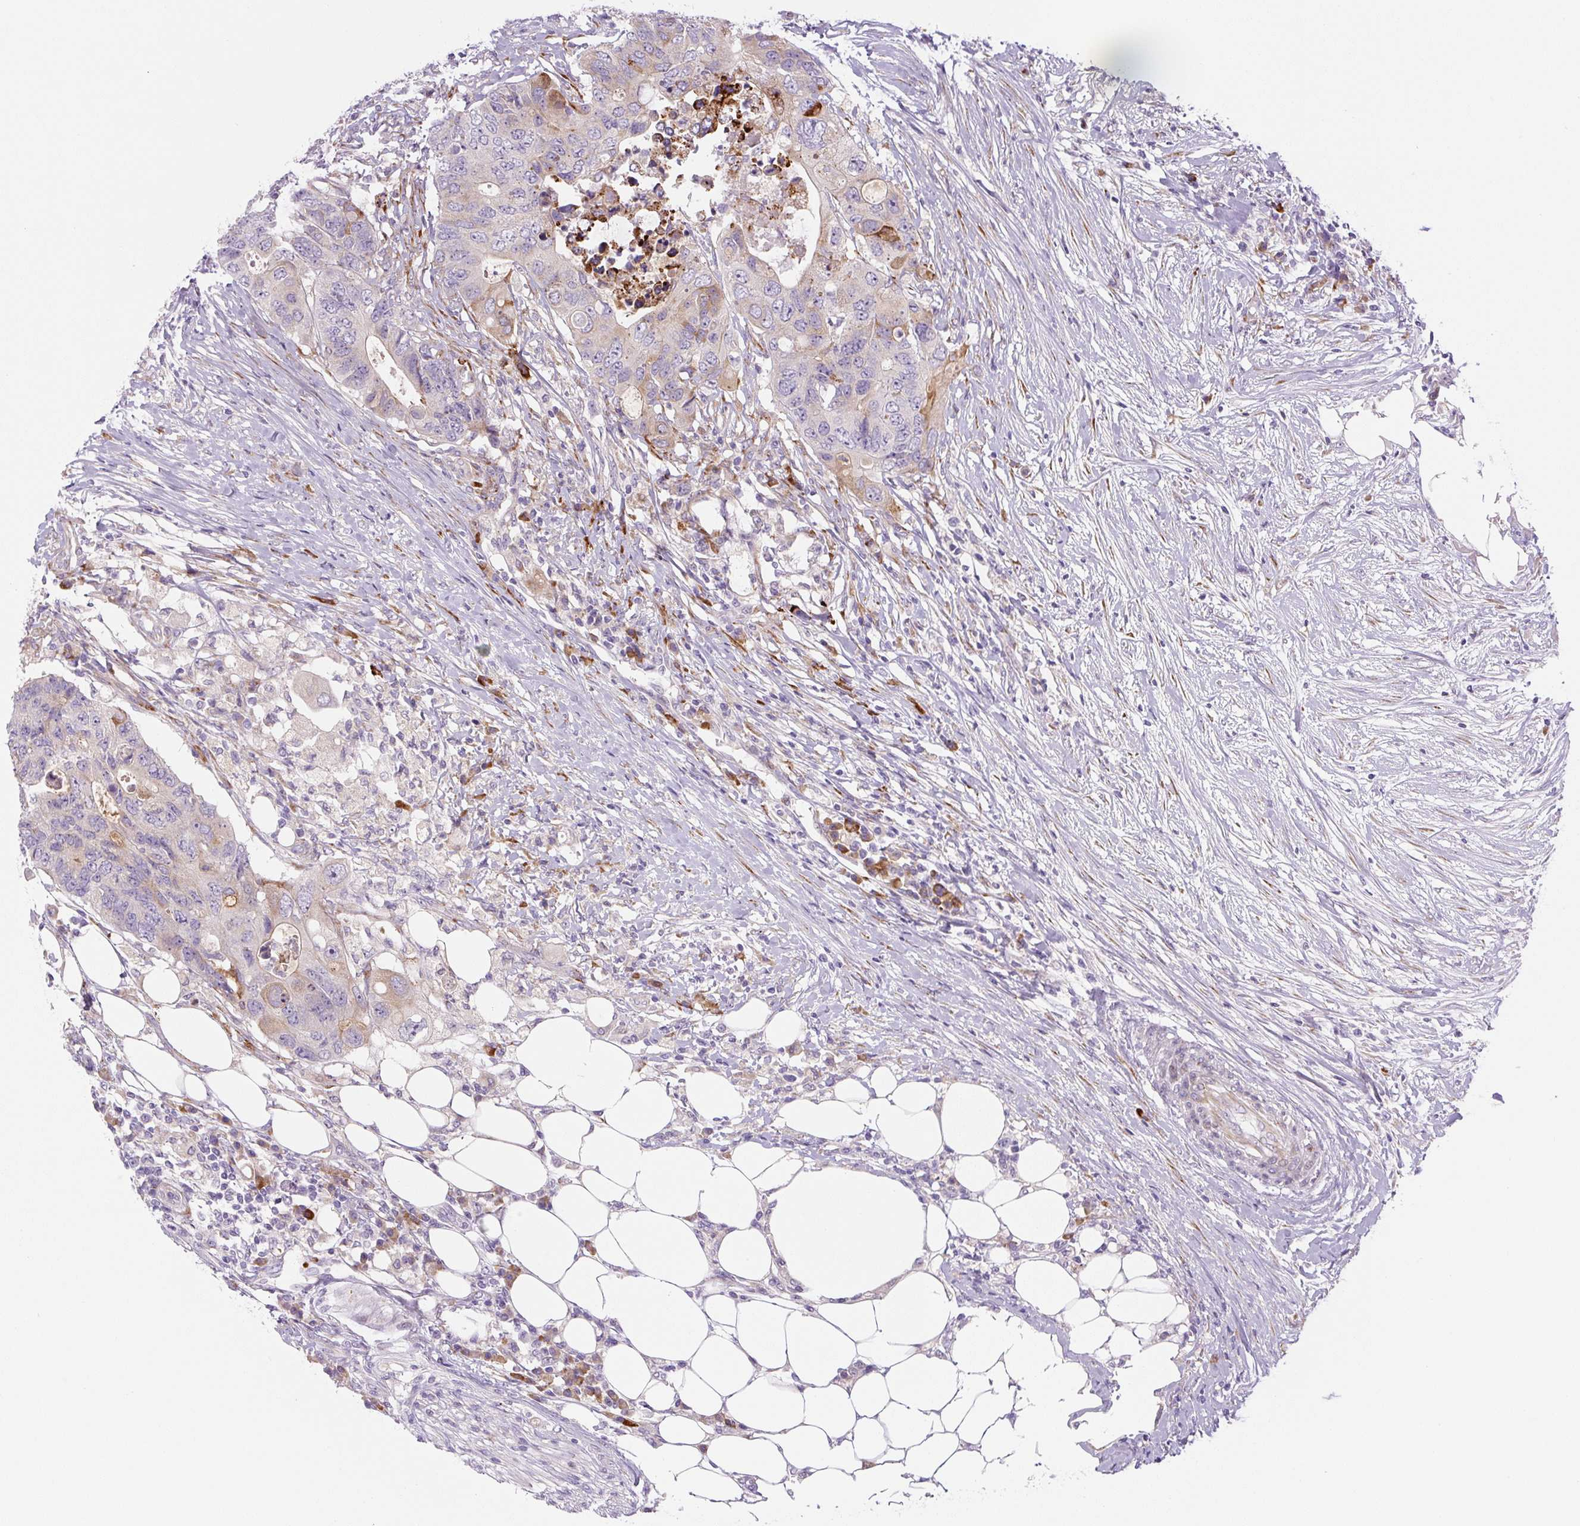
{"staining": {"intensity": "moderate", "quantity": "<25%", "location": "cytoplasmic/membranous"}, "tissue": "colorectal cancer", "cell_type": "Tumor cells", "image_type": "cancer", "snomed": [{"axis": "morphology", "description": "Adenocarcinoma, NOS"}, {"axis": "topography", "description": "Colon"}], "caption": "A brown stain highlights moderate cytoplasmic/membranous positivity of a protein in adenocarcinoma (colorectal) tumor cells.", "gene": "DISP3", "patient": {"sex": "male", "age": 71}}